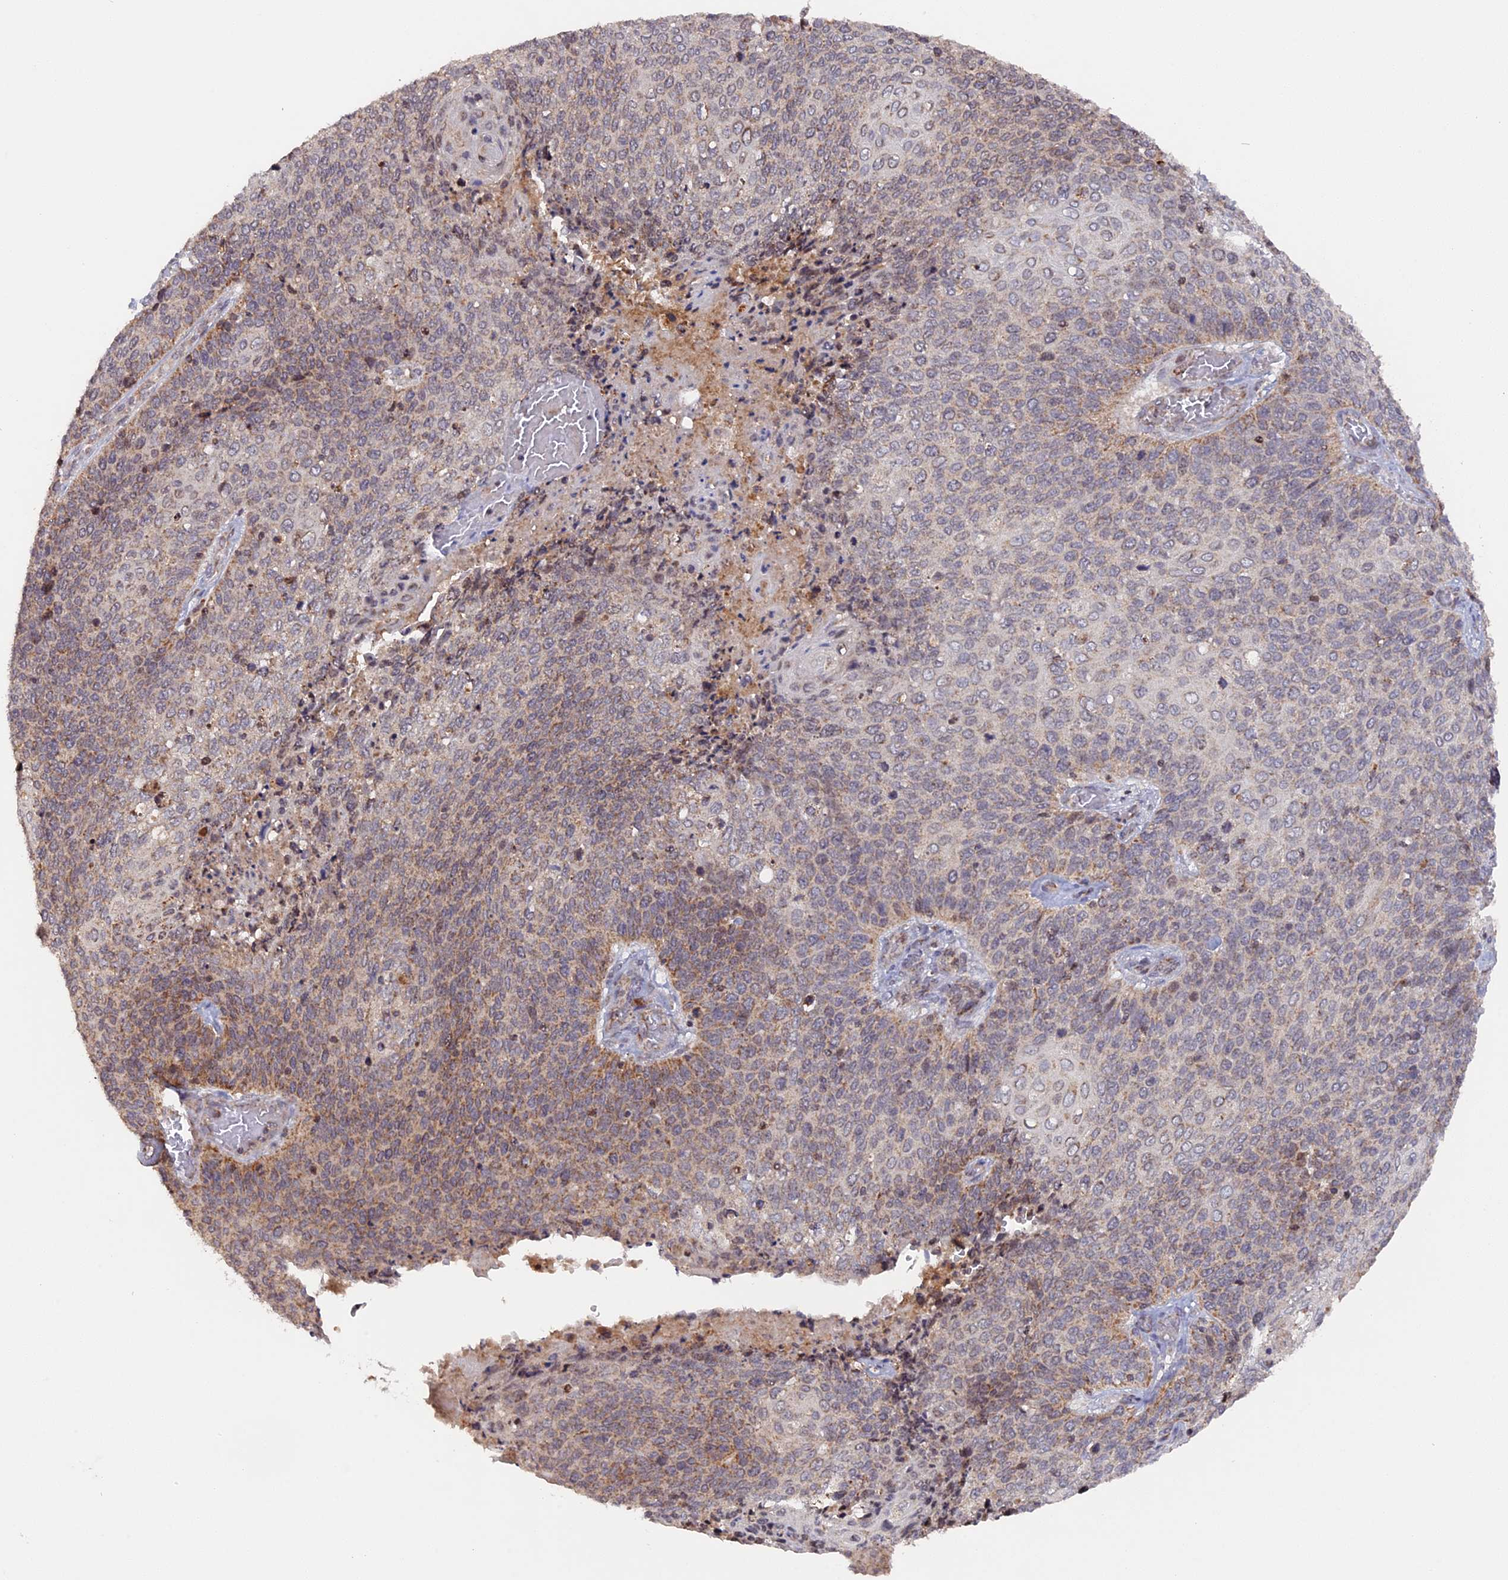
{"staining": {"intensity": "weak", "quantity": "<25%", "location": "cytoplasmic/membranous"}, "tissue": "cervical cancer", "cell_type": "Tumor cells", "image_type": "cancer", "snomed": [{"axis": "morphology", "description": "Squamous cell carcinoma, NOS"}, {"axis": "topography", "description": "Cervix"}], "caption": "IHC photomicrograph of cervical cancer (squamous cell carcinoma) stained for a protein (brown), which displays no expression in tumor cells.", "gene": "MPV17L", "patient": {"sex": "female", "age": 39}}